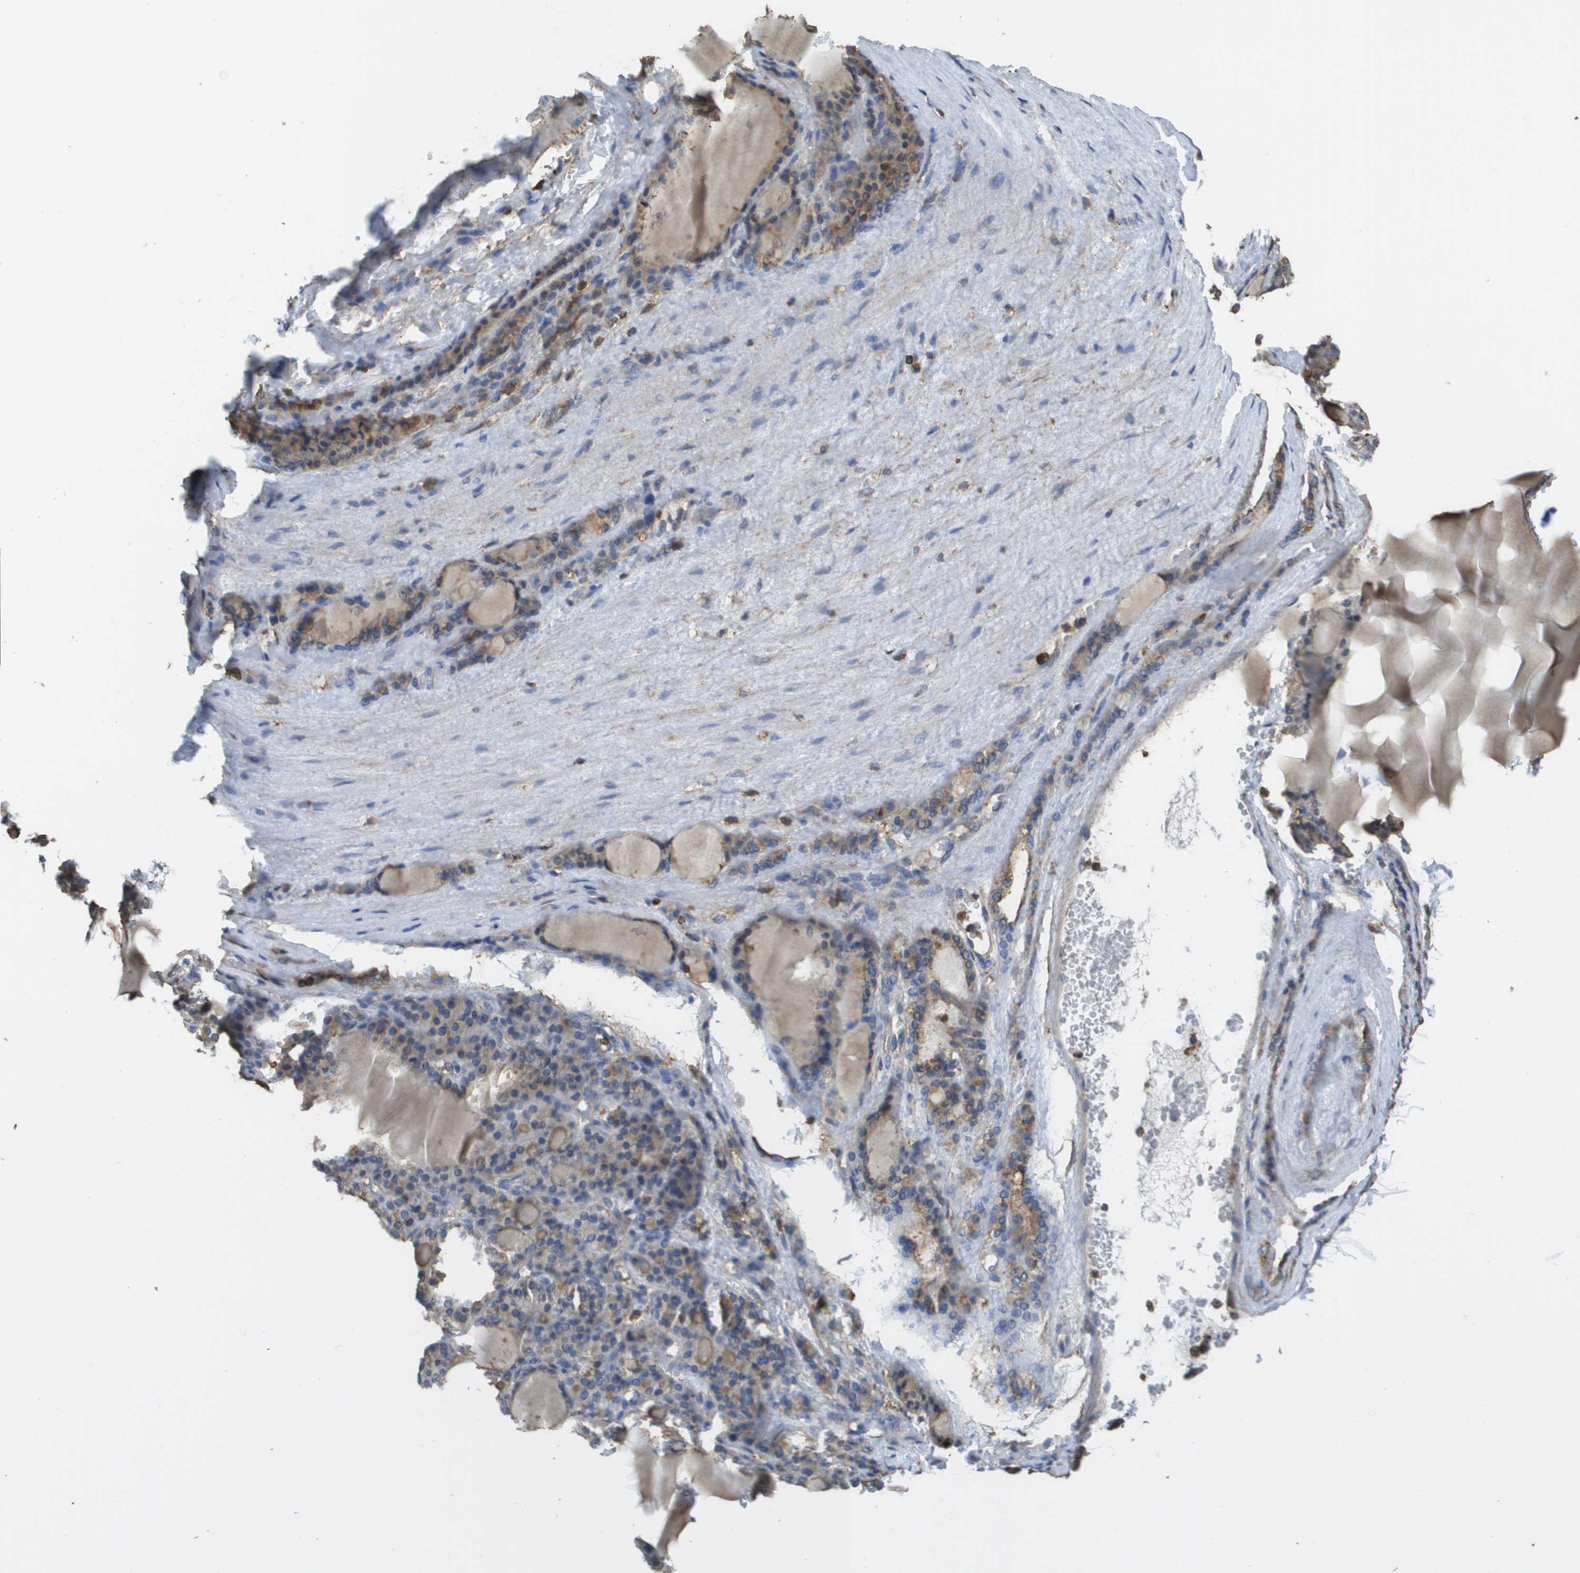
{"staining": {"intensity": "weak", "quantity": ">75%", "location": "cytoplasmic/membranous"}, "tissue": "thyroid gland", "cell_type": "Glandular cells", "image_type": "normal", "snomed": [{"axis": "morphology", "description": "Normal tissue, NOS"}, {"axis": "topography", "description": "Thyroid gland"}], "caption": "IHC histopathology image of benign human thyroid gland stained for a protein (brown), which displays low levels of weak cytoplasmic/membranous staining in approximately >75% of glandular cells.", "gene": "PASK", "patient": {"sex": "female", "age": 28}}